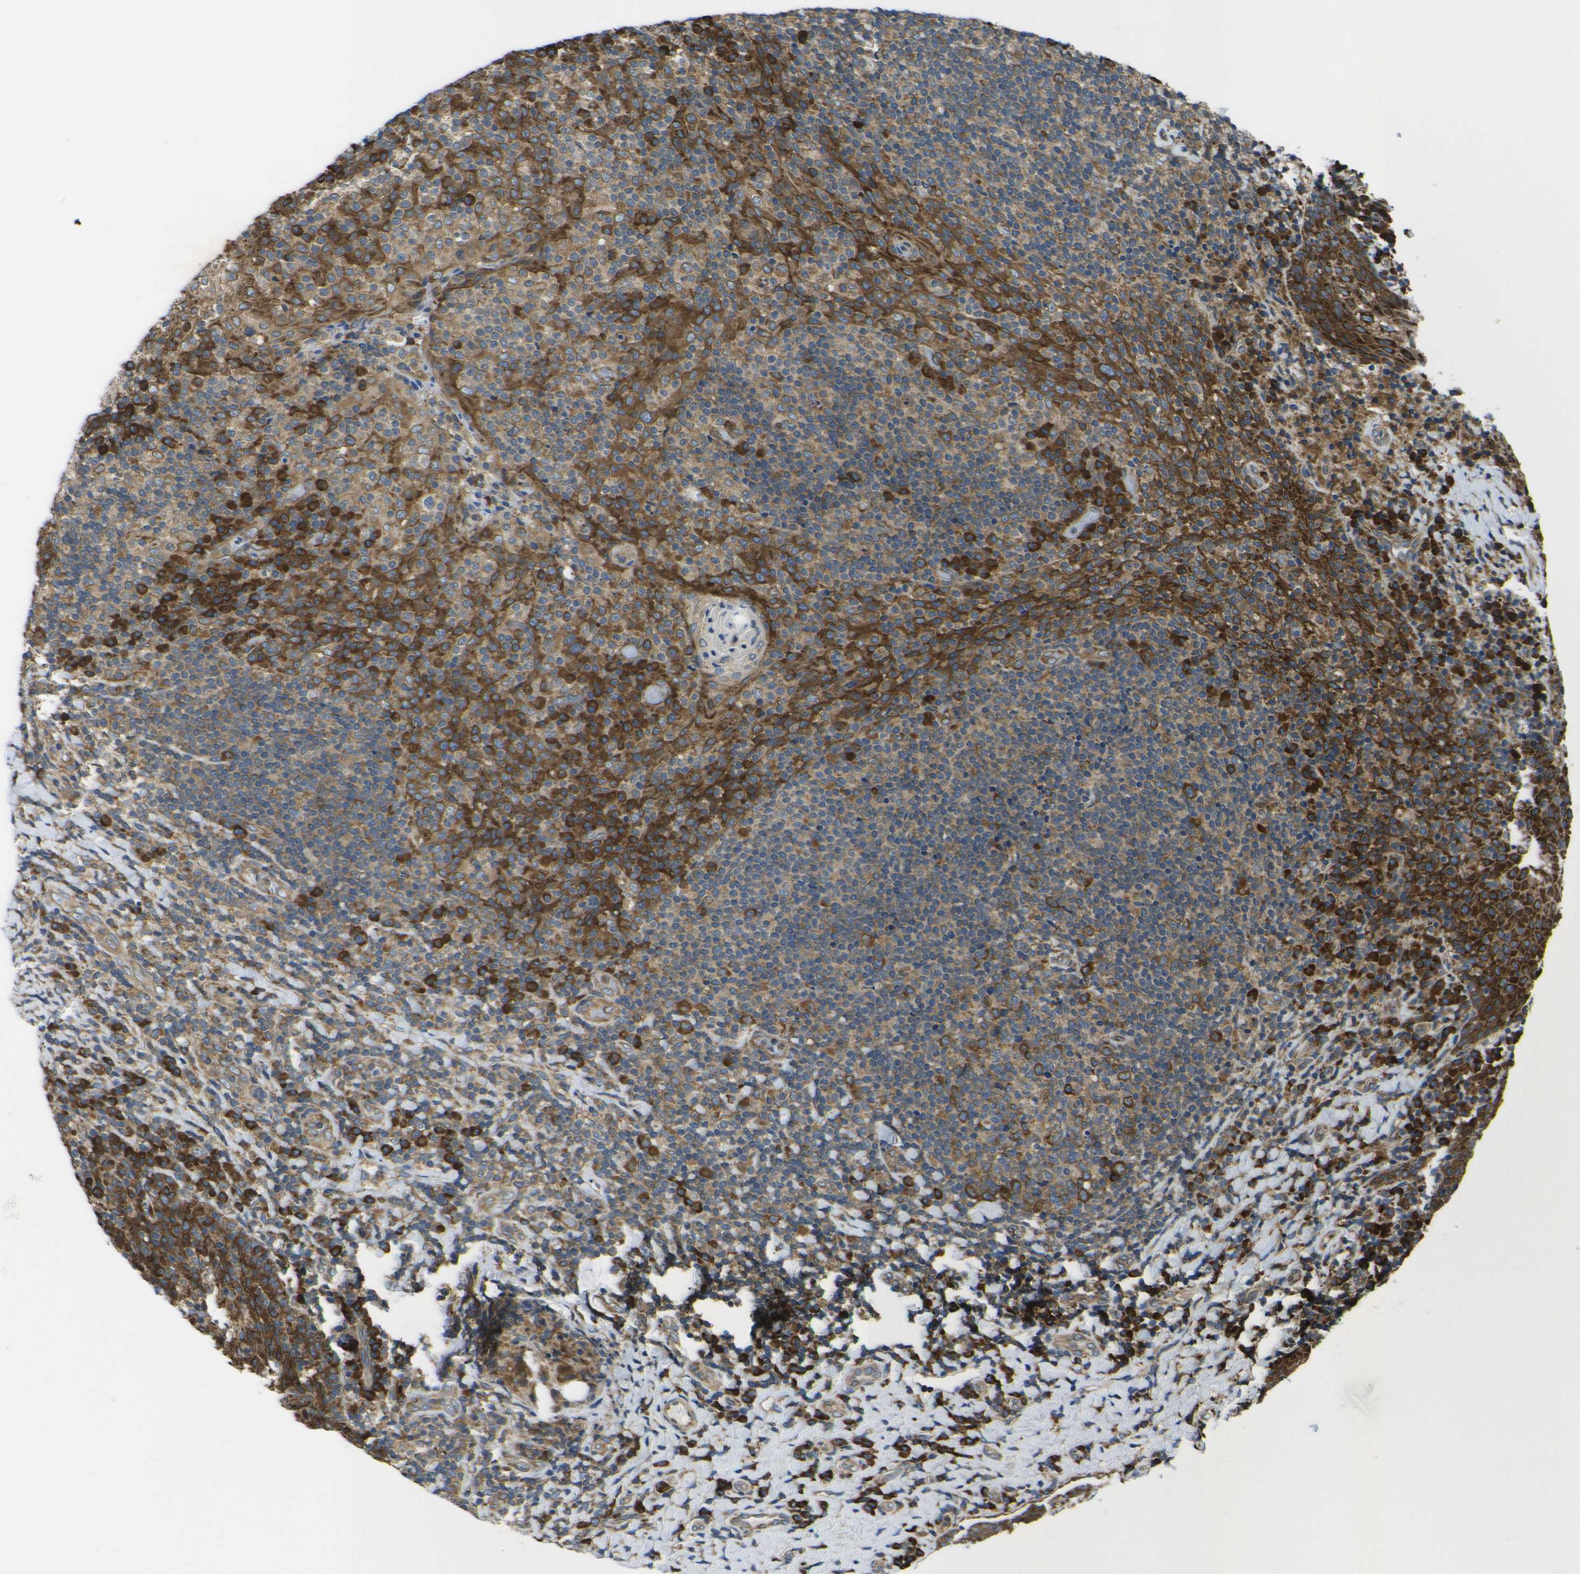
{"staining": {"intensity": "strong", "quantity": ">75%", "location": "cytoplasmic/membranous"}, "tissue": "tonsil", "cell_type": "Germinal center cells", "image_type": "normal", "snomed": [{"axis": "morphology", "description": "Normal tissue, NOS"}, {"axis": "topography", "description": "Tonsil"}], "caption": "The micrograph reveals a brown stain indicating the presence of a protein in the cytoplasmic/membranous of germinal center cells in tonsil. (brown staining indicates protein expression, while blue staining denotes nuclei).", "gene": "RPSA", "patient": {"sex": "male", "age": 17}}